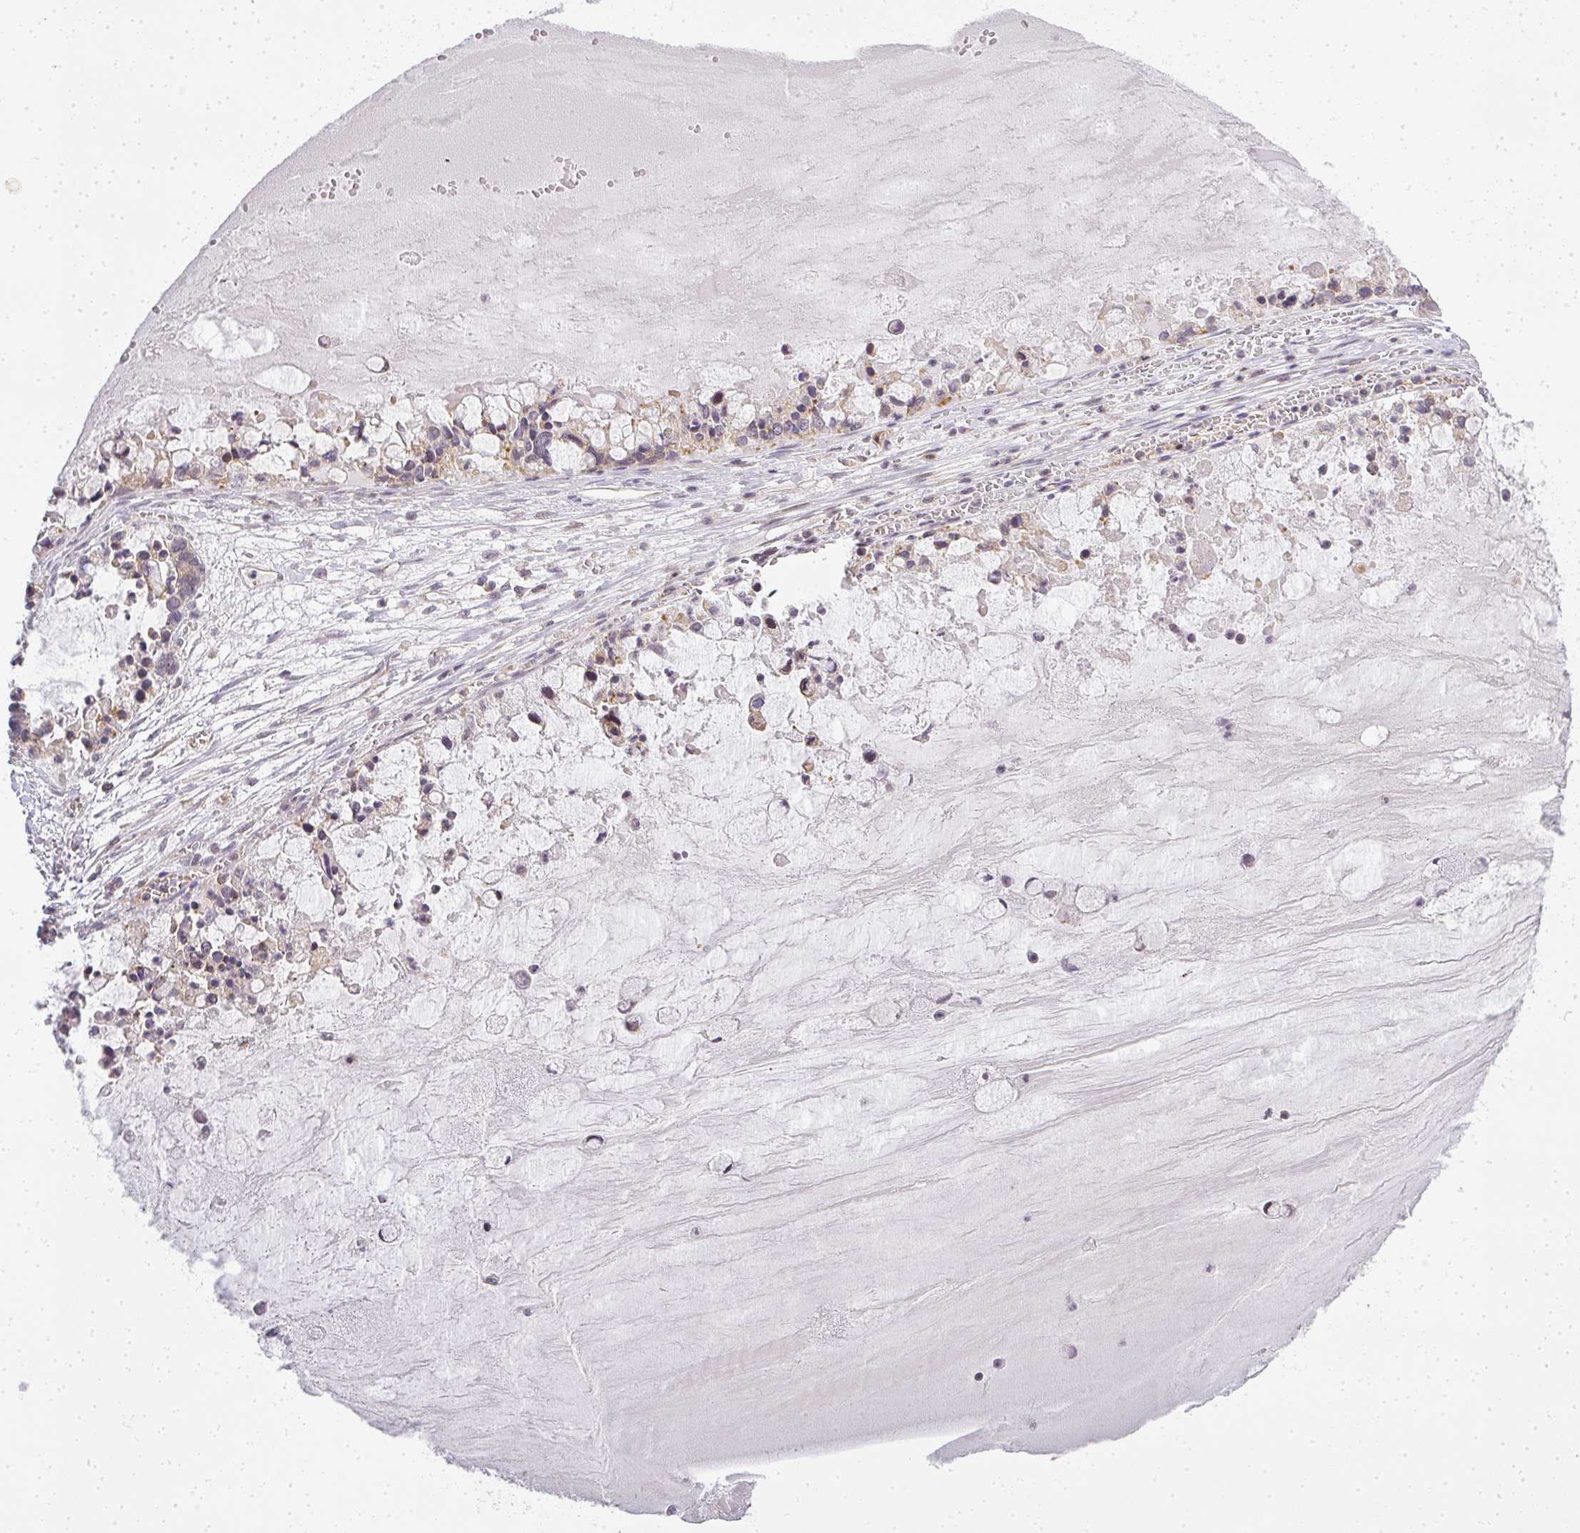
{"staining": {"intensity": "weak", "quantity": "<25%", "location": "cytoplasmic/membranous"}, "tissue": "ovarian cancer", "cell_type": "Tumor cells", "image_type": "cancer", "snomed": [{"axis": "morphology", "description": "Cystadenocarcinoma, mucinous, NOS"}, {"axis": "topography", "description": "Ovary"}], "caption": "There is no significant staining in tumor cells of ovarian mucinous cystadenocarcinoma.", "gene": "MED19", "patient": {"sex": "female", "age": 63}}